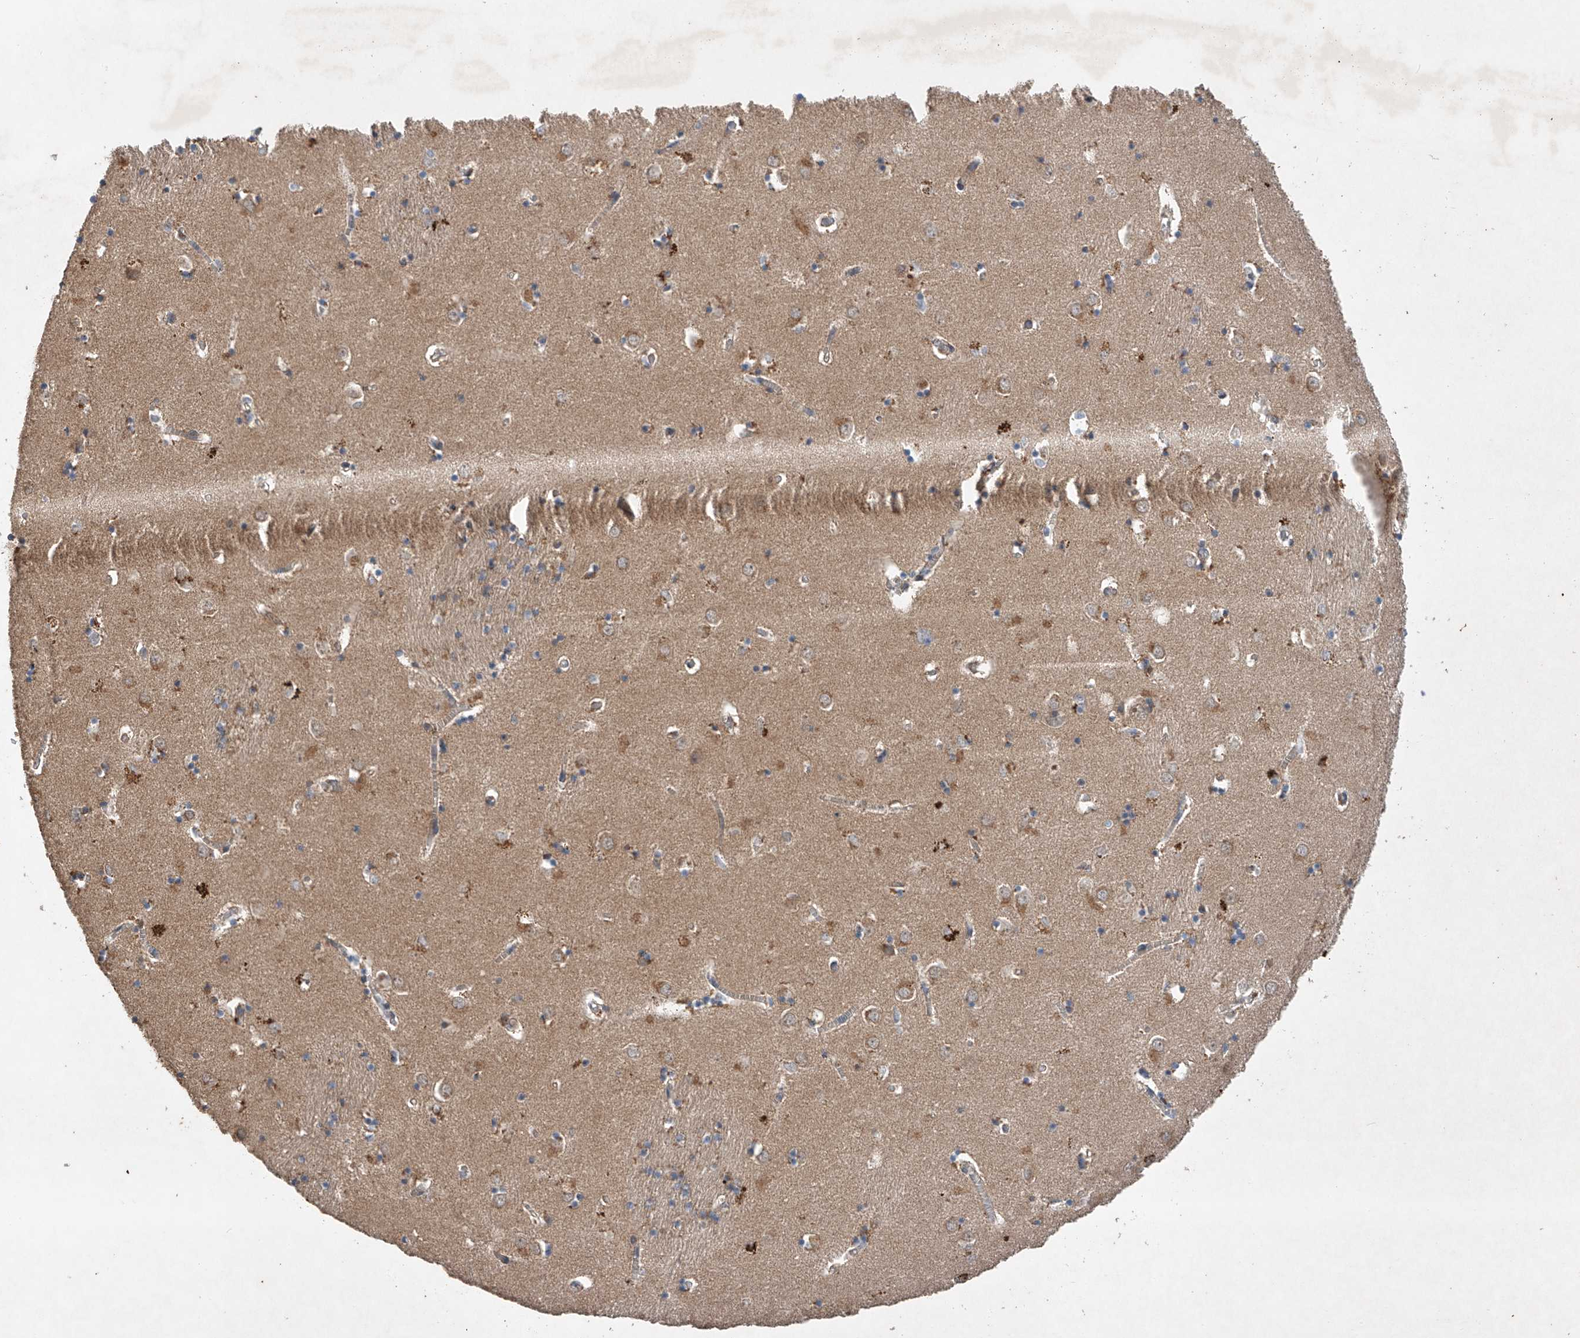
{"staining": {"intensity": "moderate", "quantity": "25%-75%", "location": "cytoplasmic/membranous"}, "tissue": "caudate", "cell_type": "Glial cells", "image_type": "normal", "snomed": [{"axis": "morphology", "description": "Normal tissue, NOS"}, {"axis": "topography", "description": "Lateral ventricle wall"}], "caption": "The histopathology image demonstrates immunohistochemical staining of unremarkable caudate. There is moderate cytoplasmic/membranous positivity is appreciated in about 25%-75% of glial cells. (IHC, brightfield microscopy, high magnification).", "gene": "CEP85L", "patient": {"sex": "male", "age": 70}}